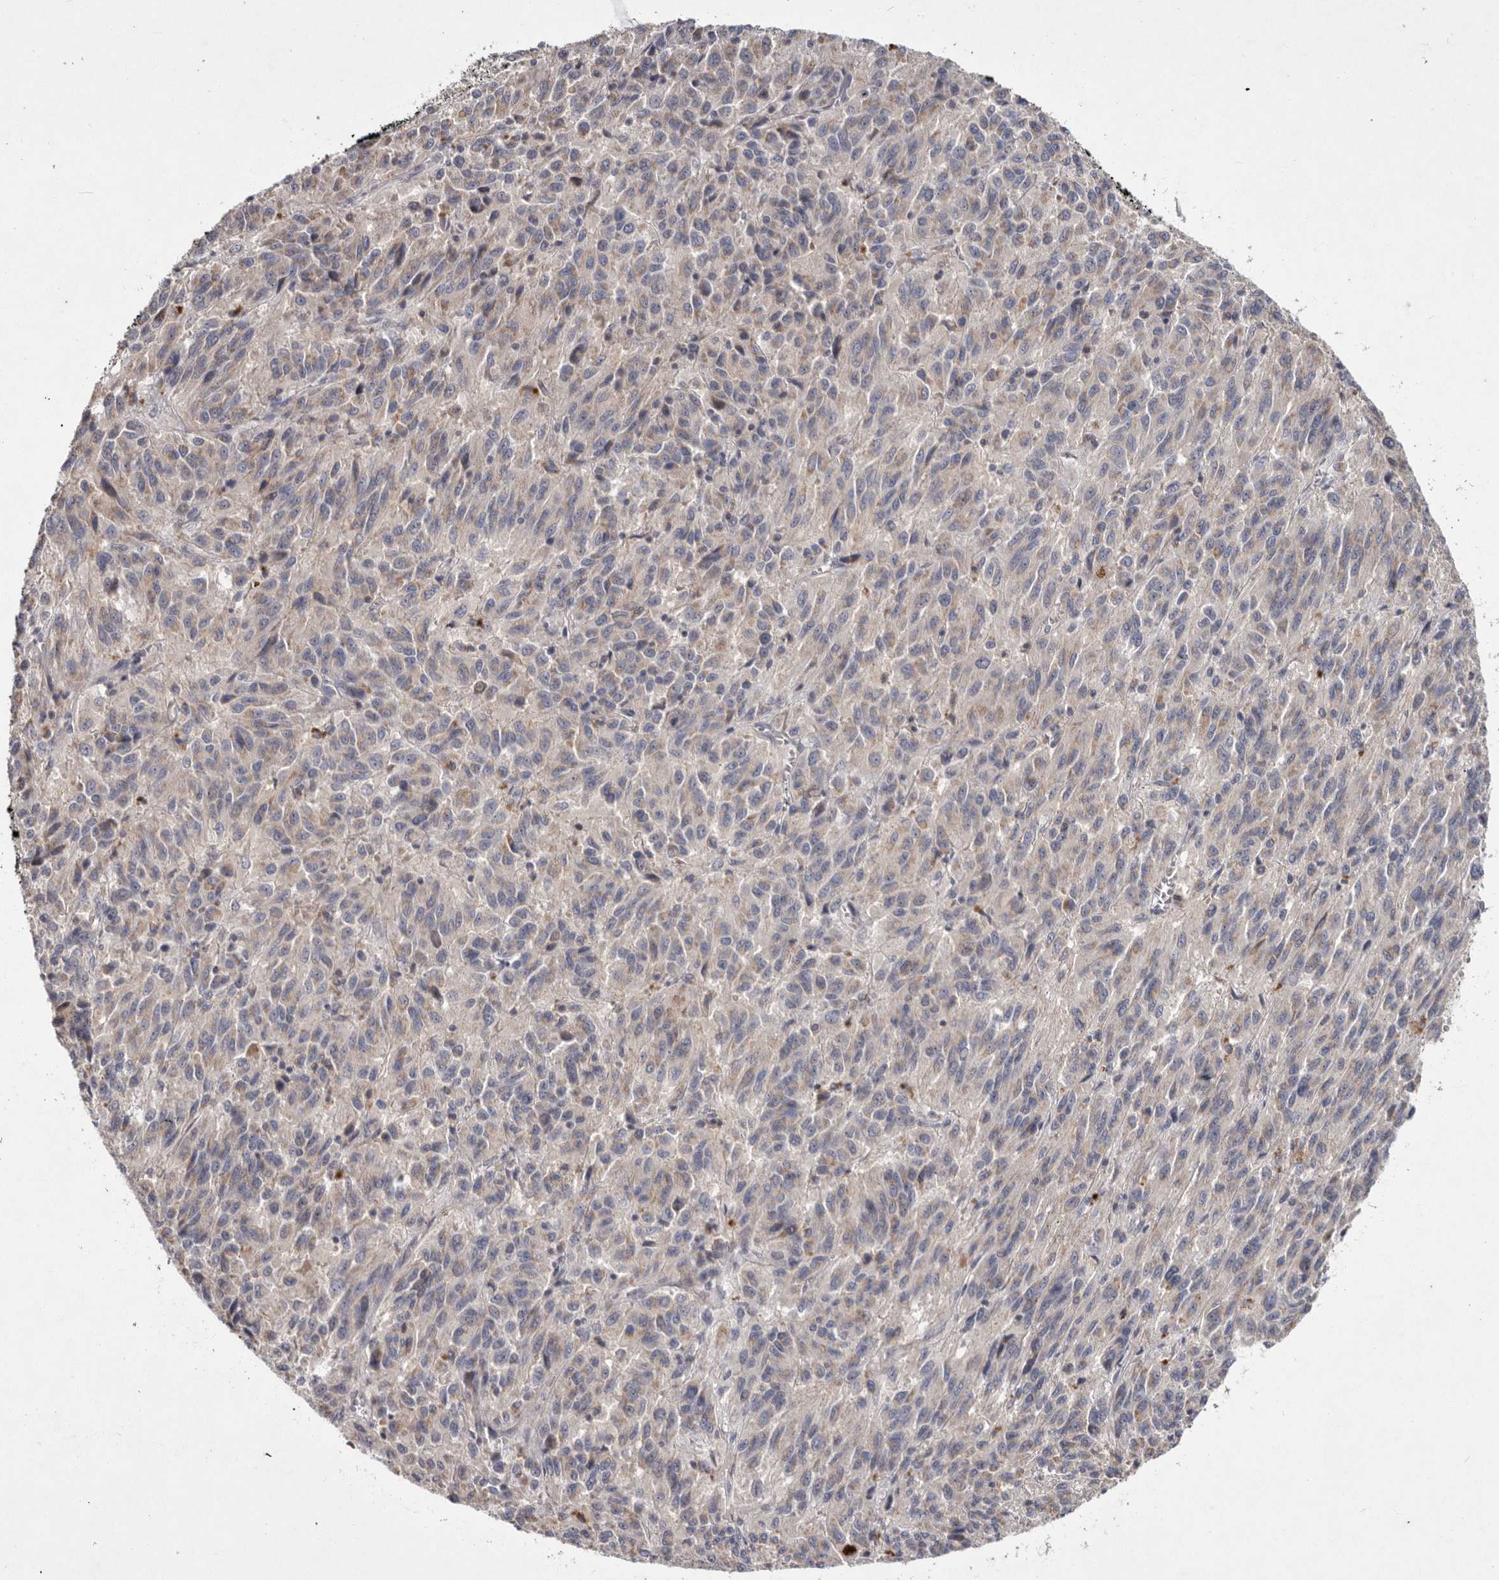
{"staining": {"intensity": "negative", "quantity": "none", "location": "none"}, "tissue": "melanoma", "cell_type": "Tumor cells", "image_type": "cancer", "snomed": [{"axis": "morphology", "description": "Malignant melanoma, Metastatic site"}, {"axis": "topography", "description": "Lung"}], "caption": "Immunohistochemical staining of melanoma shows no significant positivity in tumor cells.", "gene": "TNFSF14", "patient": {"sex": "male", "age": 64}}